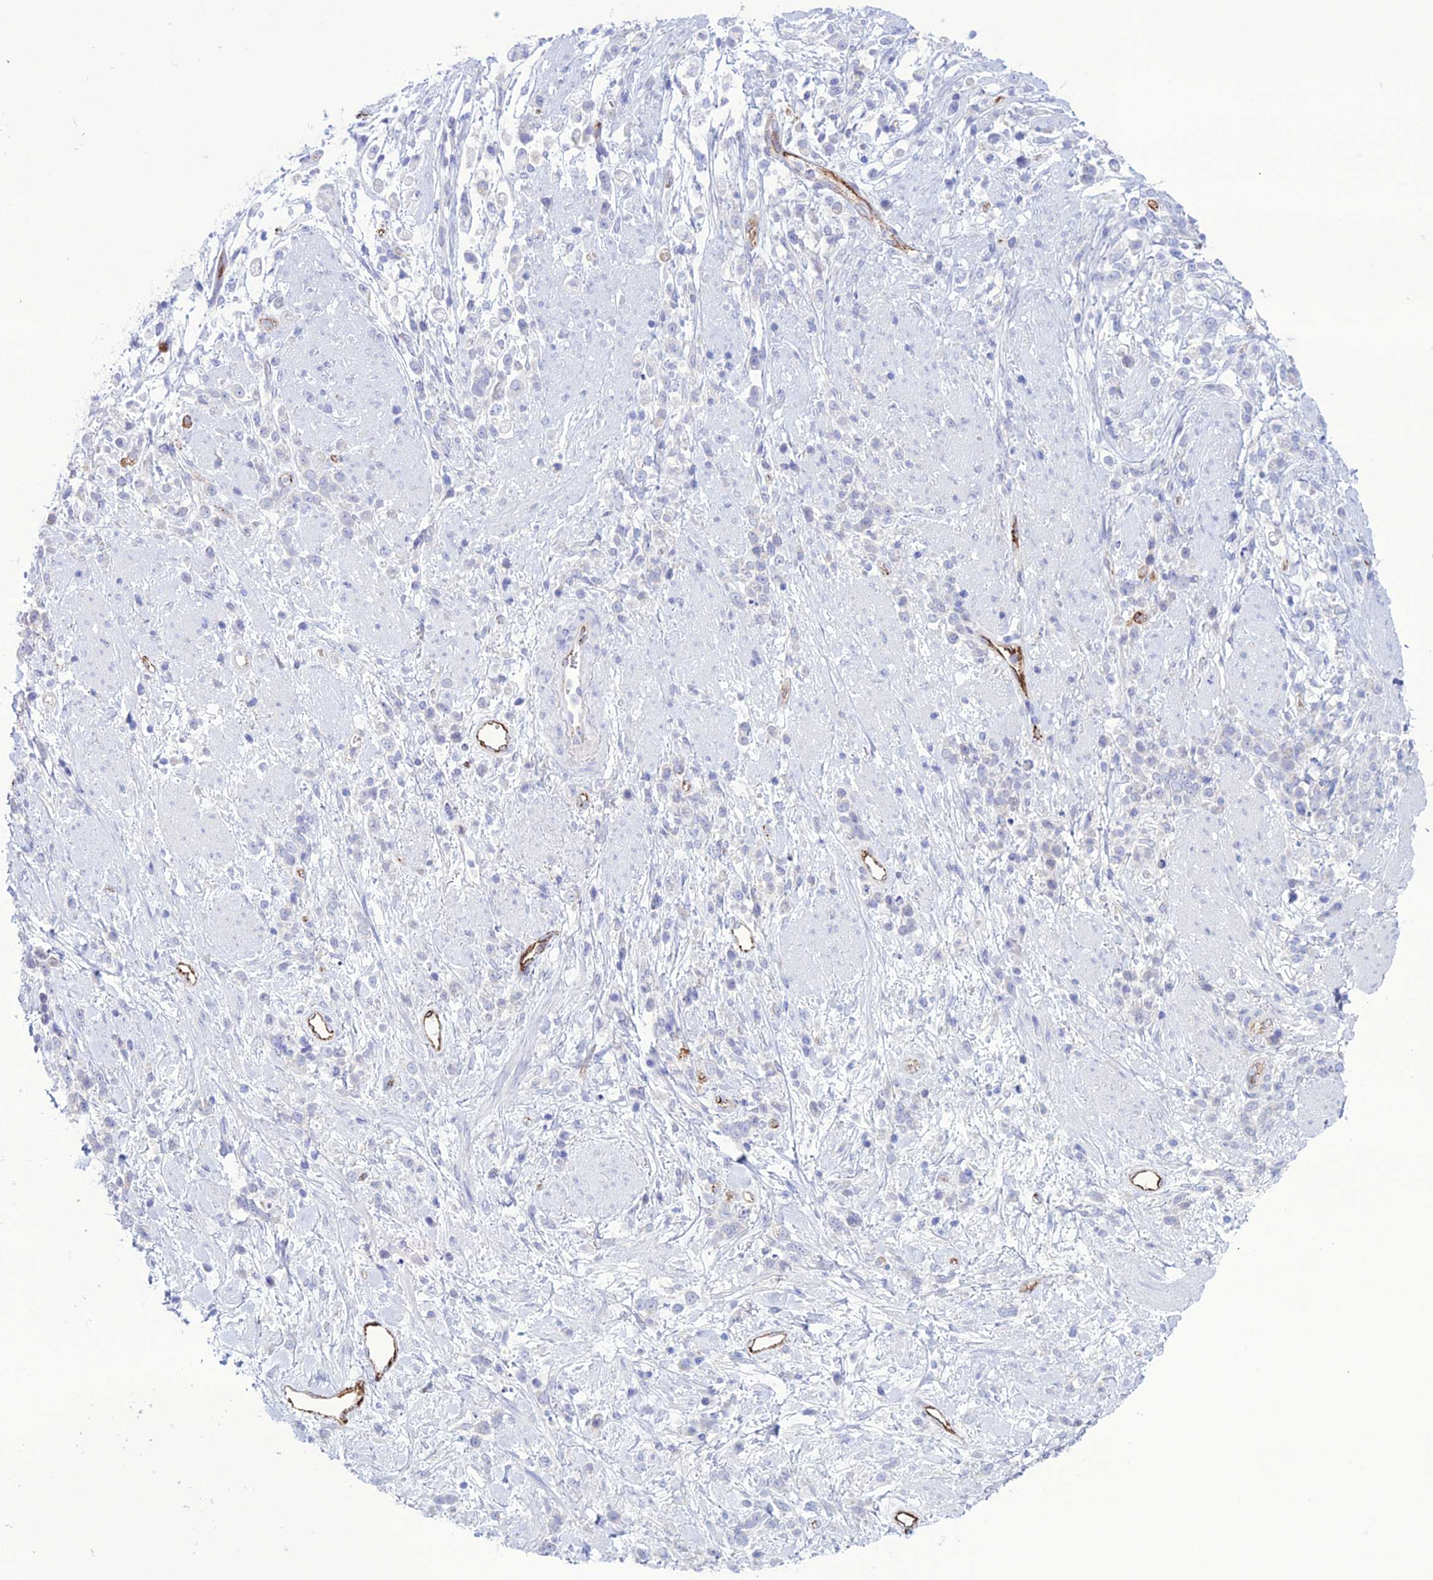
{"staining": {"intensity": "negative", "quantity": "none", "location": "none"}, "tissue": "stomach cancer", "cell_type": "Tumor cells", "image_type": "cancer", "snomed": [{"axis": "morphology", "description": "Adenocarcinoma, NOS"}, {"axis": "topography", "description": "Stomach"}], "caption": "Tumor cells are negative for brown protein staining in stomach cancer.", "gene": "CDC42EP5", "patient": {"sex": "female", "age": 60}}